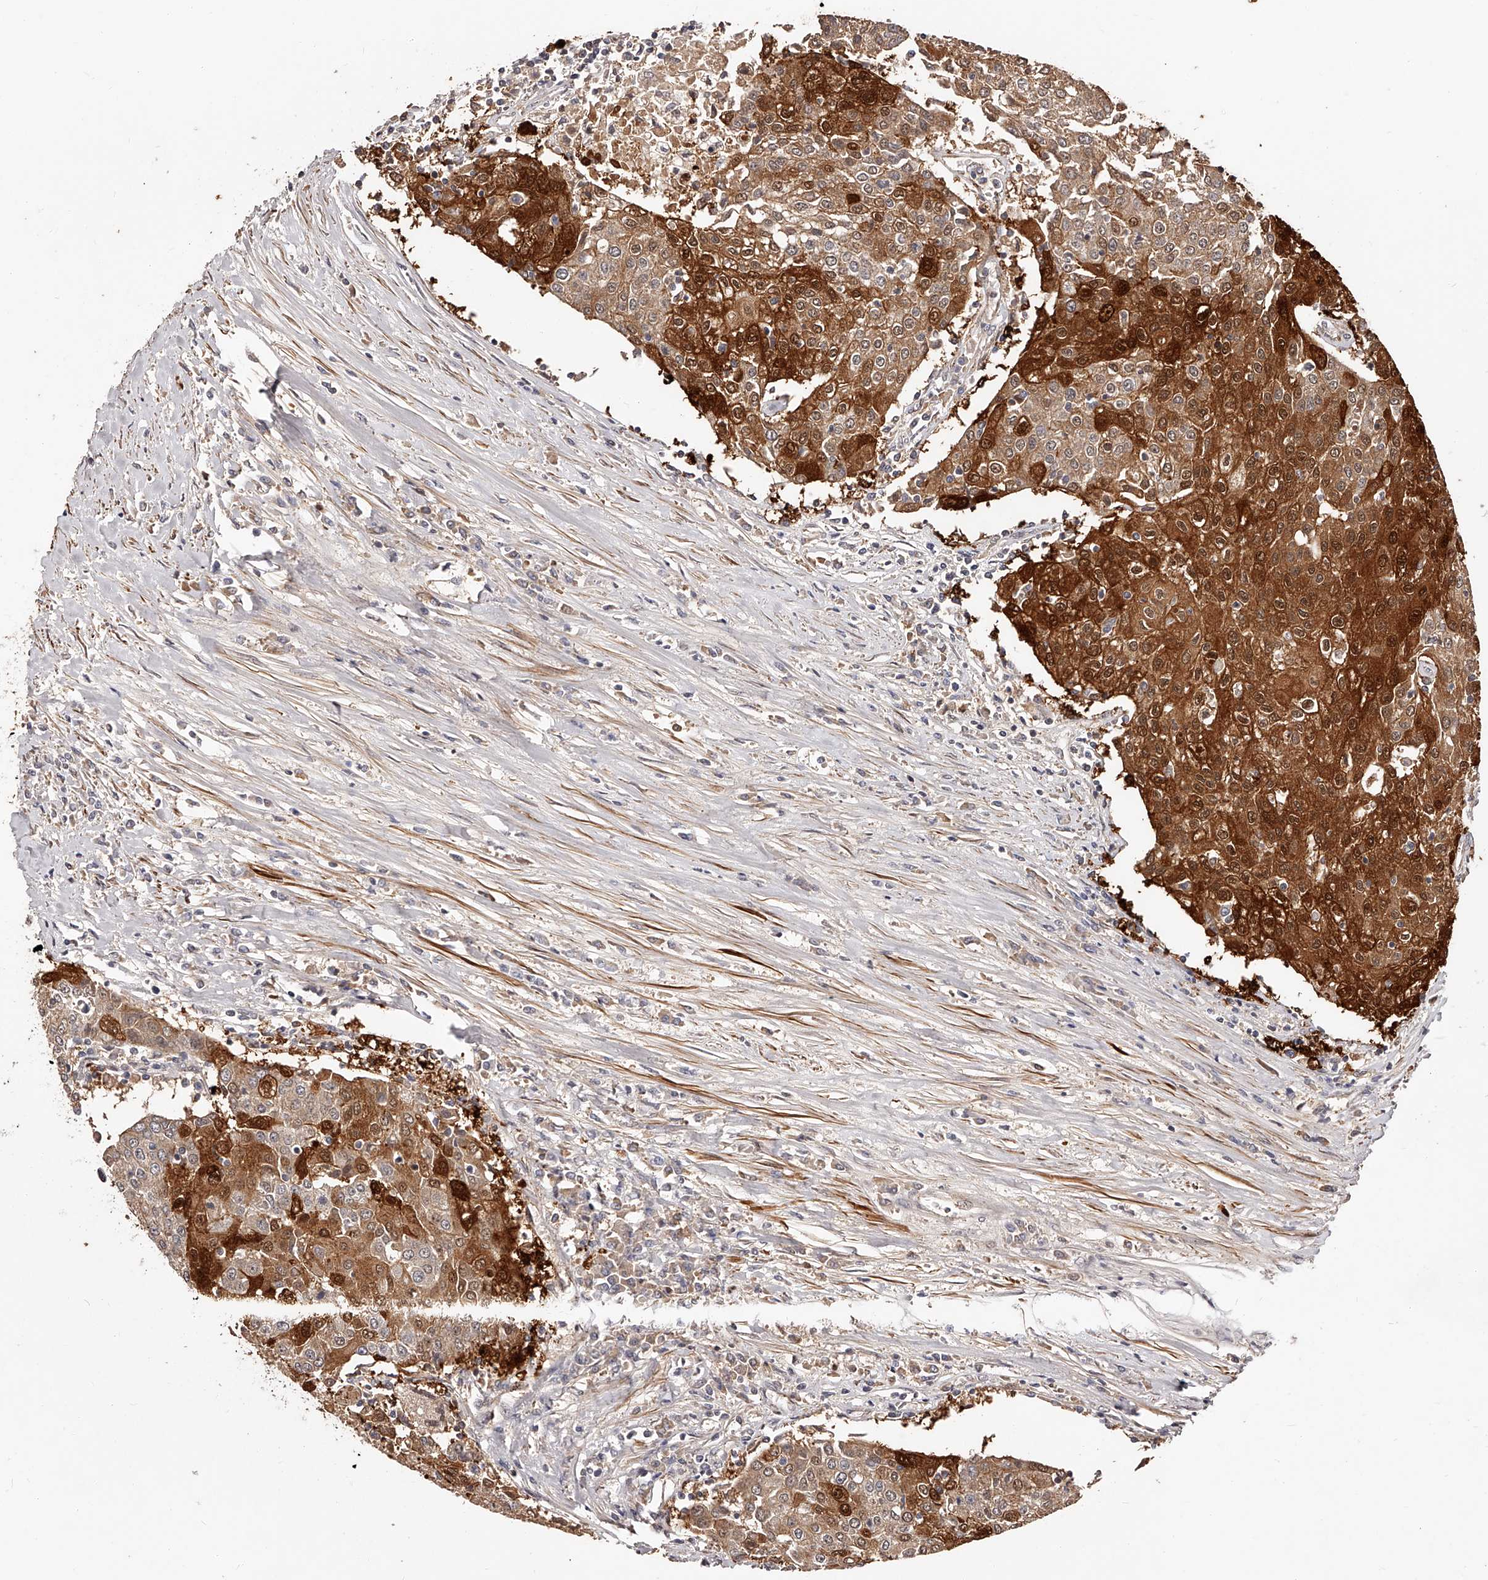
{"staining": {"intensity": "strong", "quantity": "25%-75%", "location": "cytoplasmic/membranous,nuclear"}, "tissue": "urothelial cancer", "cell_type": "Tumor cells", "image_type": "cancer", "snomed": [{"axis": "morphology", "description": "Urothelial carcinoma, High grade"}, {"axis": "topography", "description": "Urinary bladder"}], "caption": "About 25%-75% of tumor cells in human high-grade urothelial carcinoma exhibit strong cytoplasmic/membranous and nuclear protein staining as visualized by brown immunohistochemical staining.", "gene": "CUL7", "patient": {"sex": "female", "age": 85}}